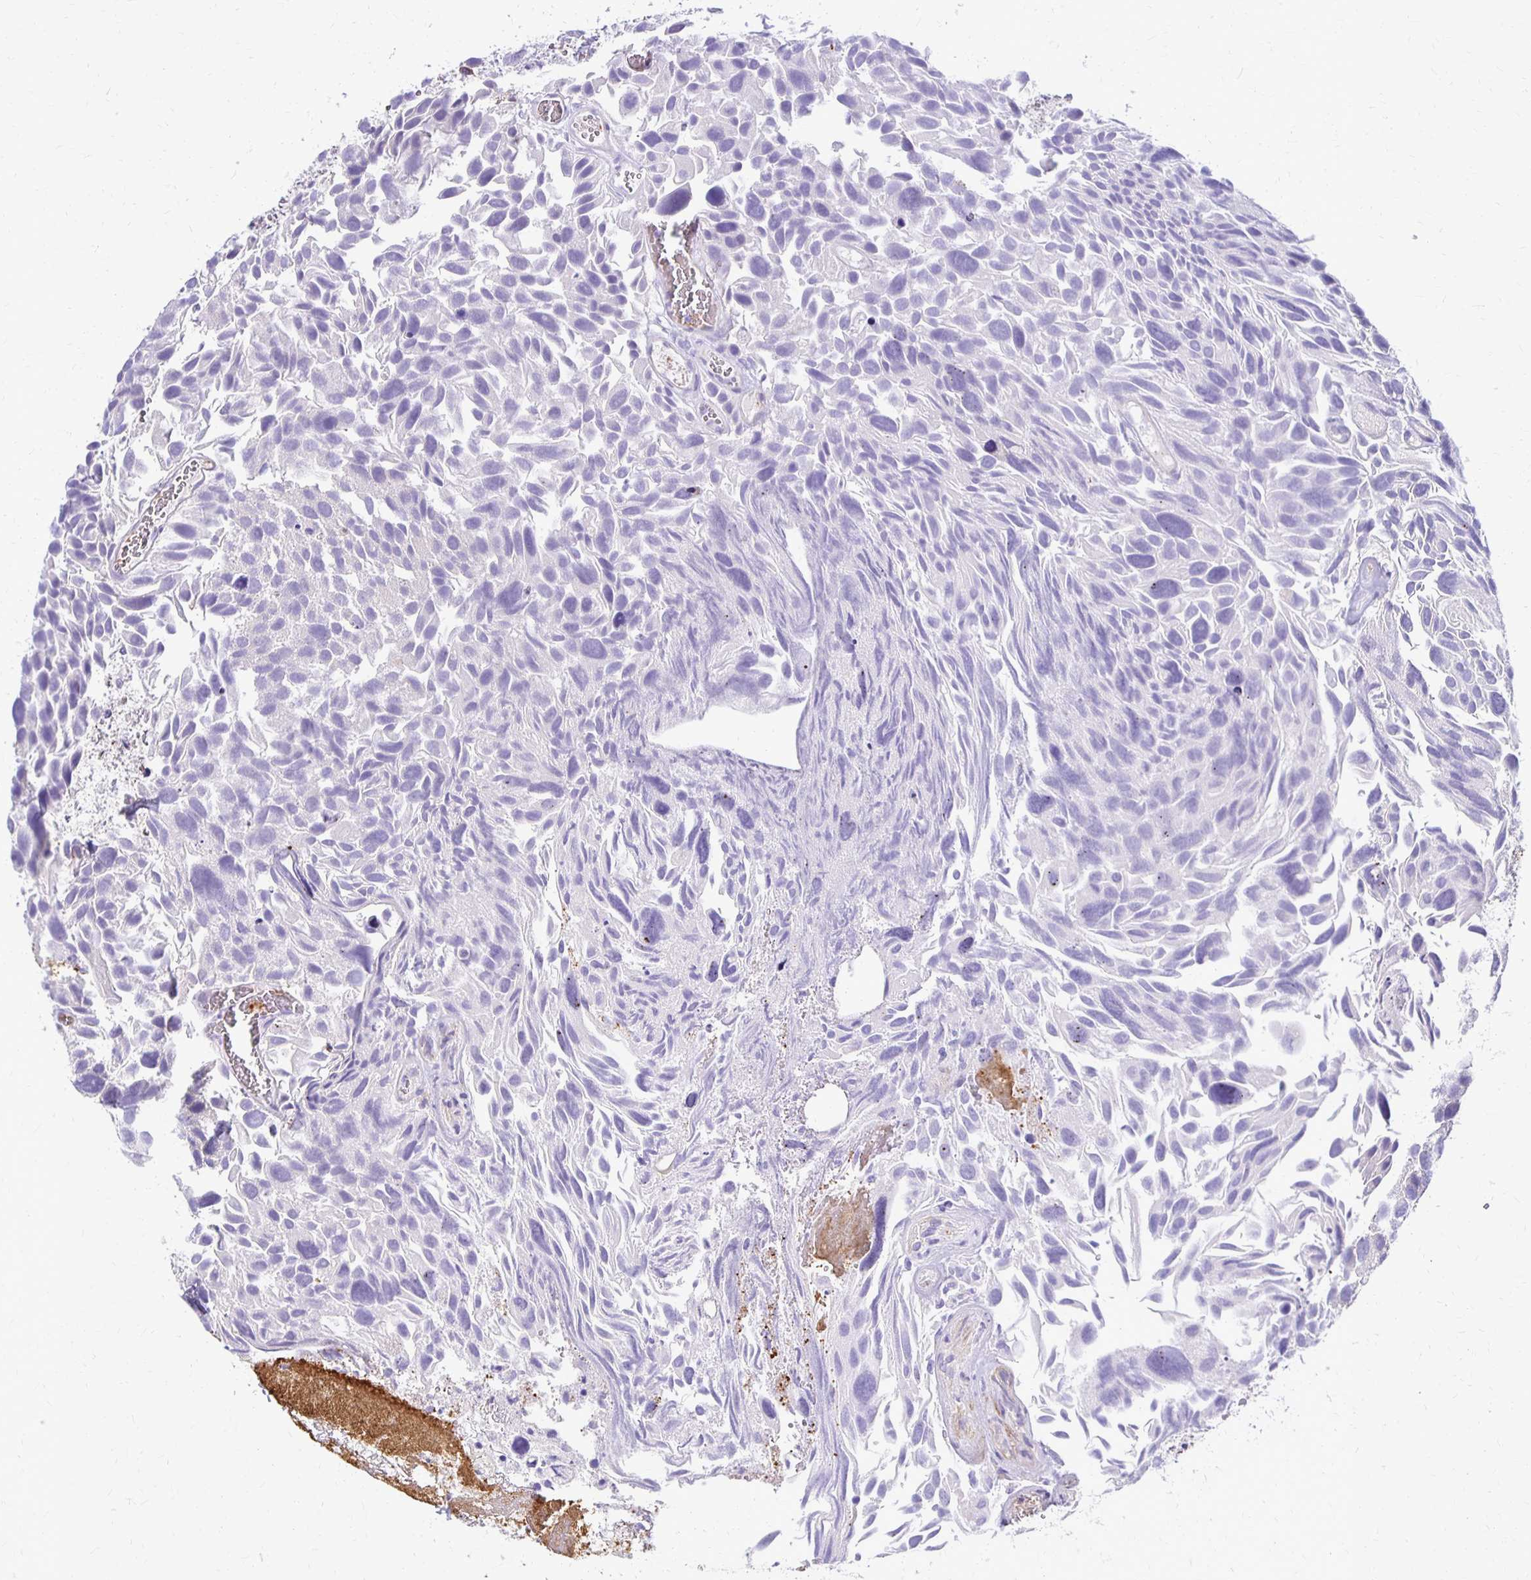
{"staining": {"intensity": "negative", "quantity": "none", "location": "none"}, "tissue": "urothelial cancer", "cell_type": "Tumor cells", "image_type": "cancer", "snomed": [{"axis": "morphology", "description": "Urothelial carcinoma, Low grade"}, {"axis": "topography", "description": "Urinary bladder"}], "caption": "Histopathology image shows no significant protein staining in tumor cells of urothelial cancer.", "gene": "TTYH1", "patient": {"sex": "female", "age": 69}}